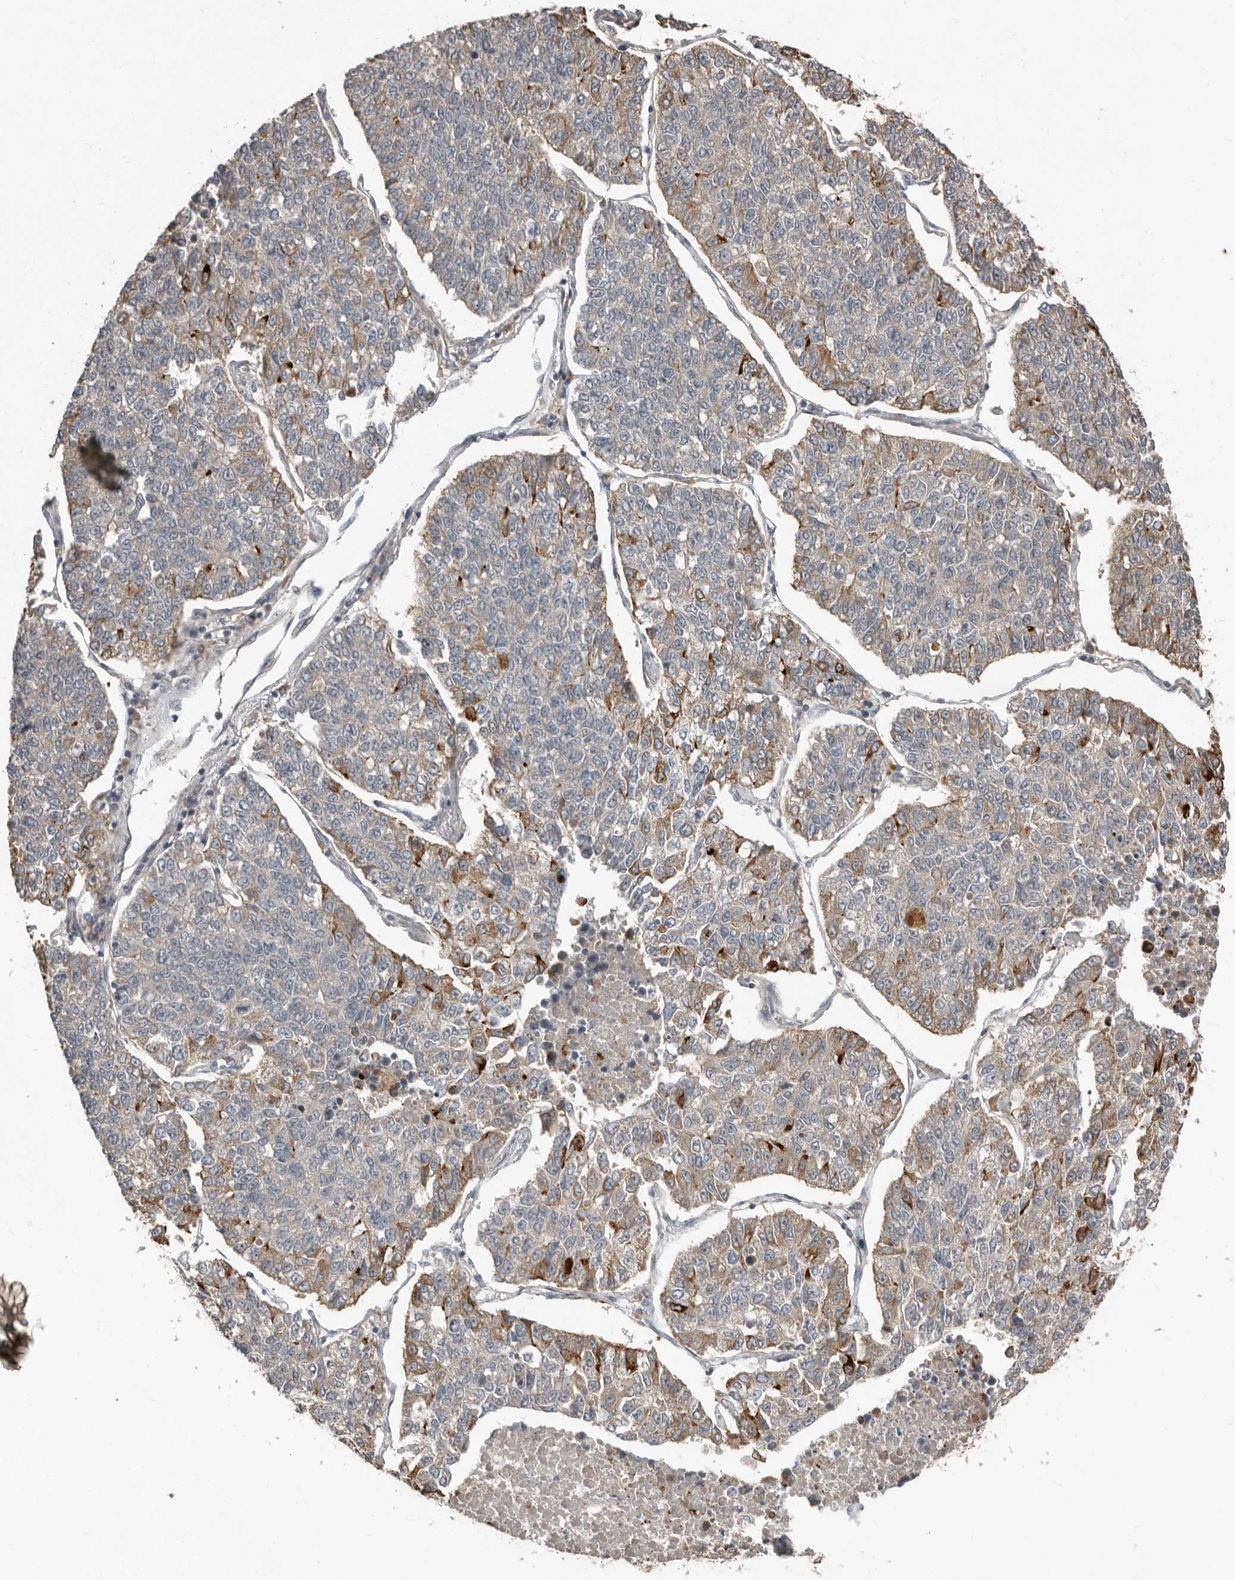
{"staining": {"intensity": "strong", "quantity": "<25%", "location": "cytoplasmic/membranous"}, "tissue": "lung cancer", "cell_type": "Tumor cells", "image_type": "cancer", "snomed": [{"axis": "morphology", "description": "Adenocarcinoma, NOS"}, {"axis": "topography", "description": "Lung"}], "caption": "Tumor cells demonstrate medium levels of strong cytoplasmic/membranous positivity in approximately <25% of cells in lung cancer (adenocarcinoma).", "gene": "SLC6A7", "patient": {"sex": "male", "age": 49}}